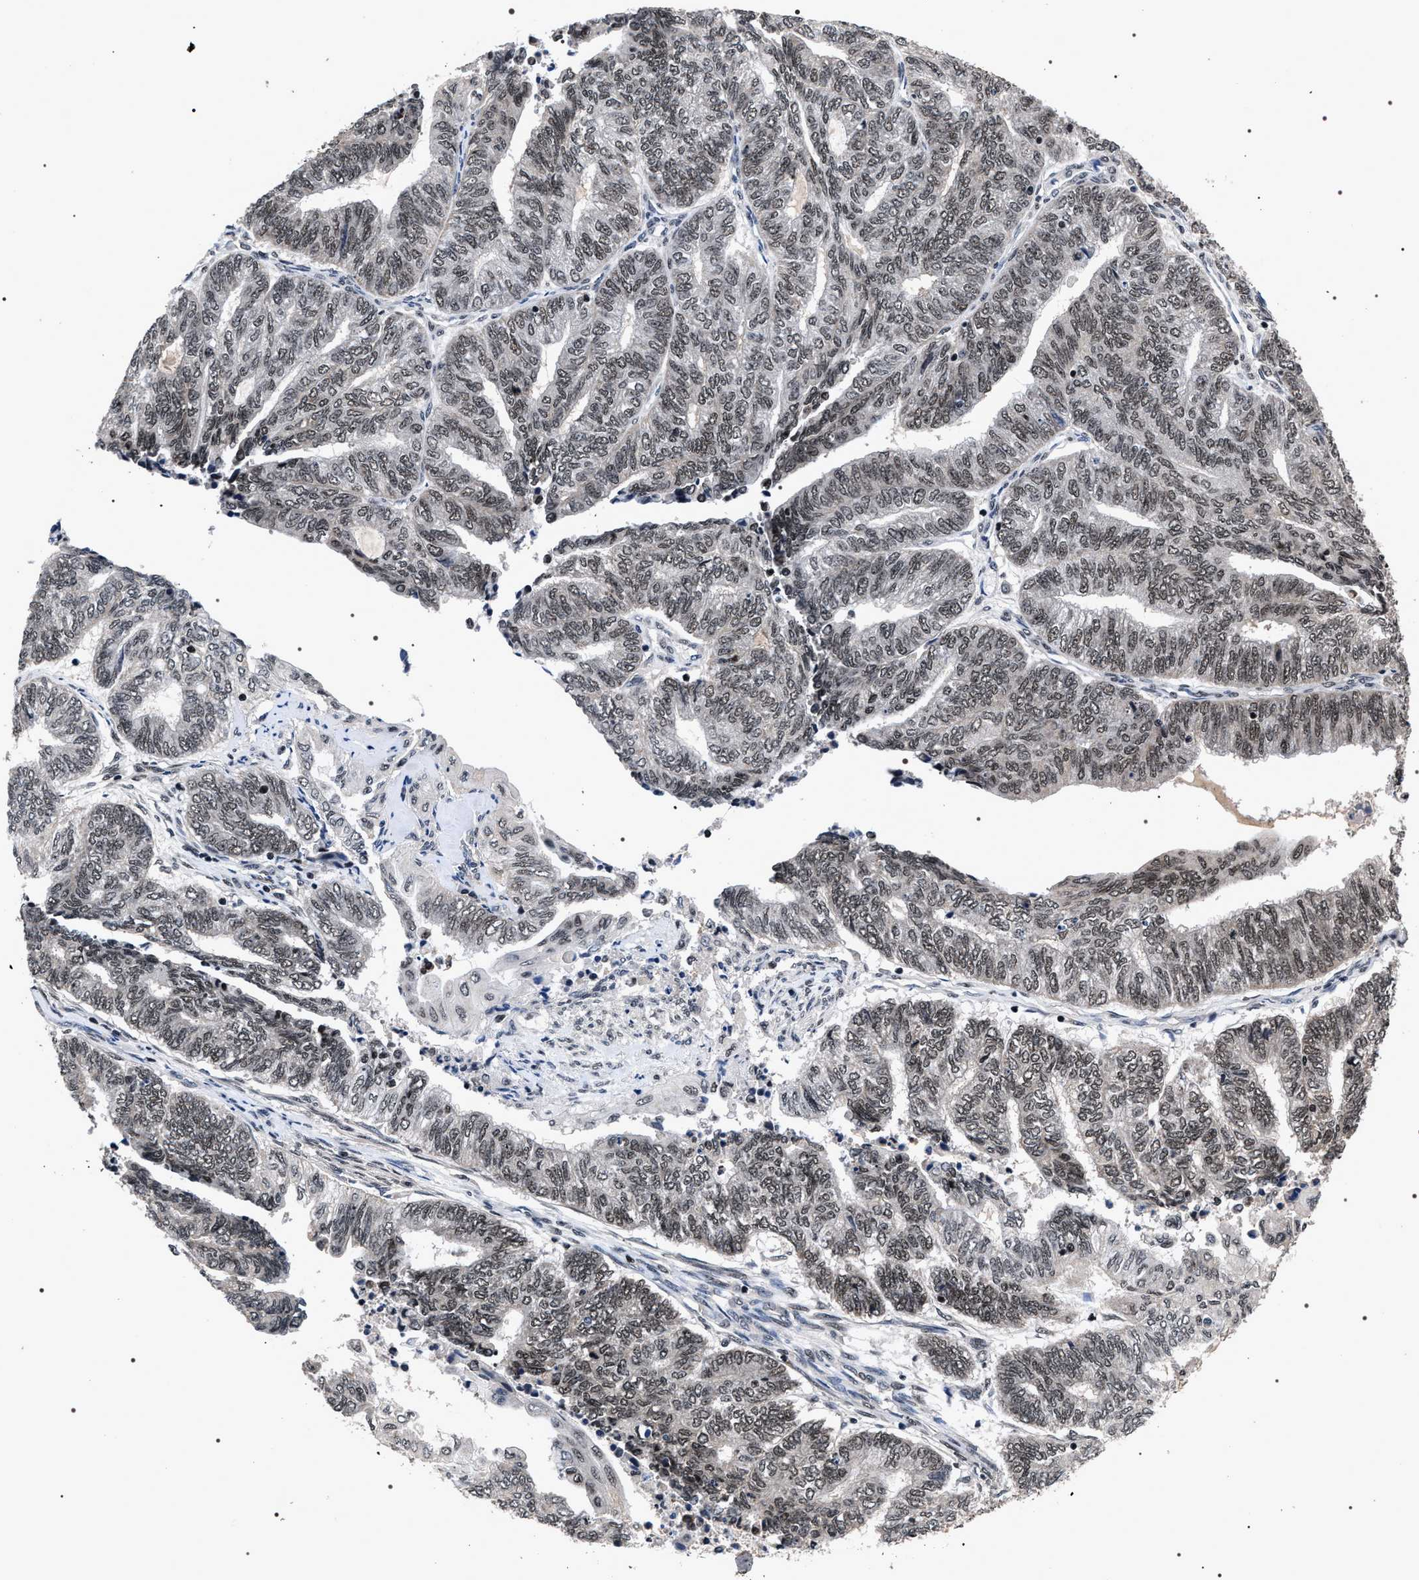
{"staining": {"intensity": "moderate", "quantity": ">75%", "location": "nuclear"}, "tissue": "endometrial cancer", "cell_type": "Tumor cells", "image_type": "cancer", "snomed": [{"axis": "morphology", "description": "Adenocarcinoma, NOS"}, {"axis": "topography", "description": "Uterus"}, {"axis": "topography", "description": "Endometrium"}], "caption": "The image exhibits immunohistochemical staining of endometrial cancer (adenocarcinoma). There is moderate nuclear staining is appreciated in about >75% of tumor cells.", "gene": "RRP1B", "patient": {"sex": "female", "age": 70}}